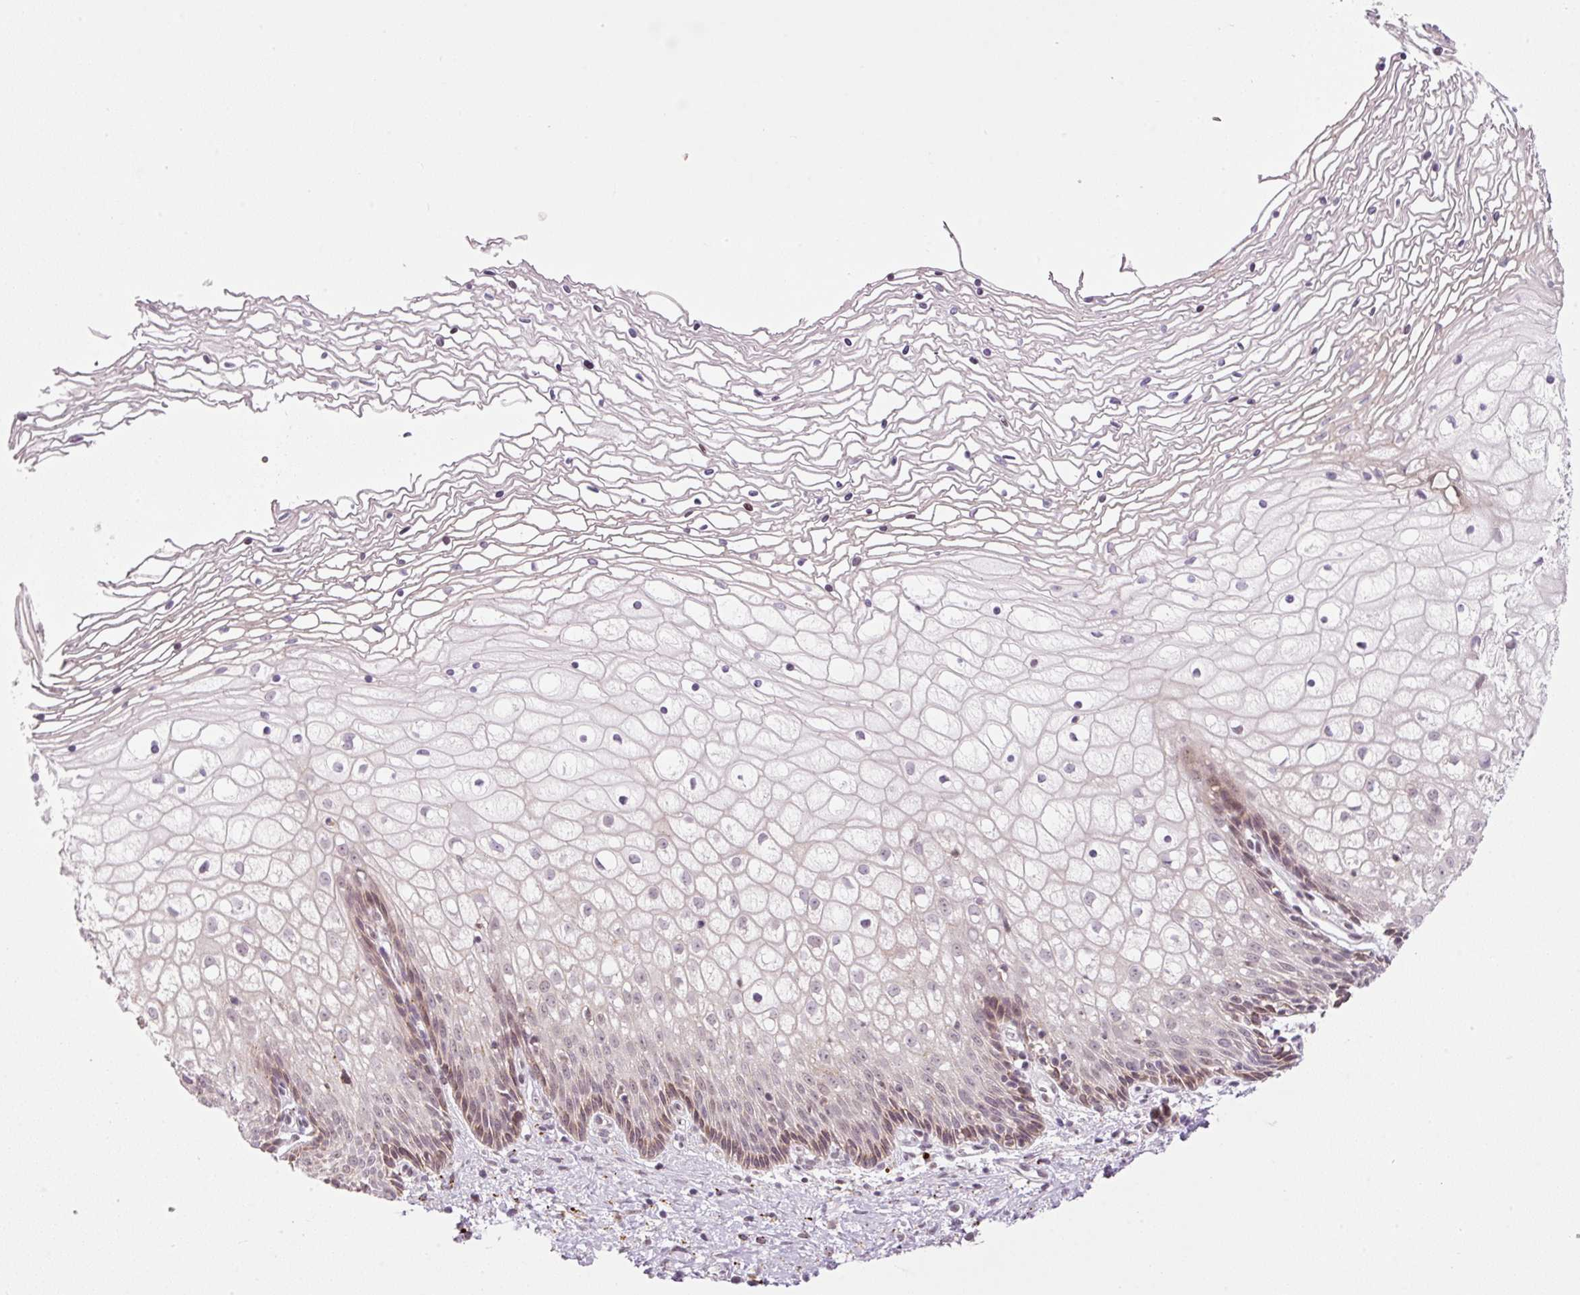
{"staining": {"intensity": "weak", "quantity": ">75%", "location": "cytoplasmic/membranous"}, "tissue": "cervix", "cell_type": "Glandular cells", "image_type": "normal", "snomed": [{"axis": "morphology", "description": "Normal tissue, NOS"}, {"axis": "topography", "description": "Cervix"}], "caption": "Protein staining of benign cervix demonstrates weak cytoplasmic/membranous expression in about >75% of glandular cells. (DAB = brown stain, brightfield microscopy at high magnification).", "gene": "ZNF639", "patient": {"sex": "female", "age": 36}}